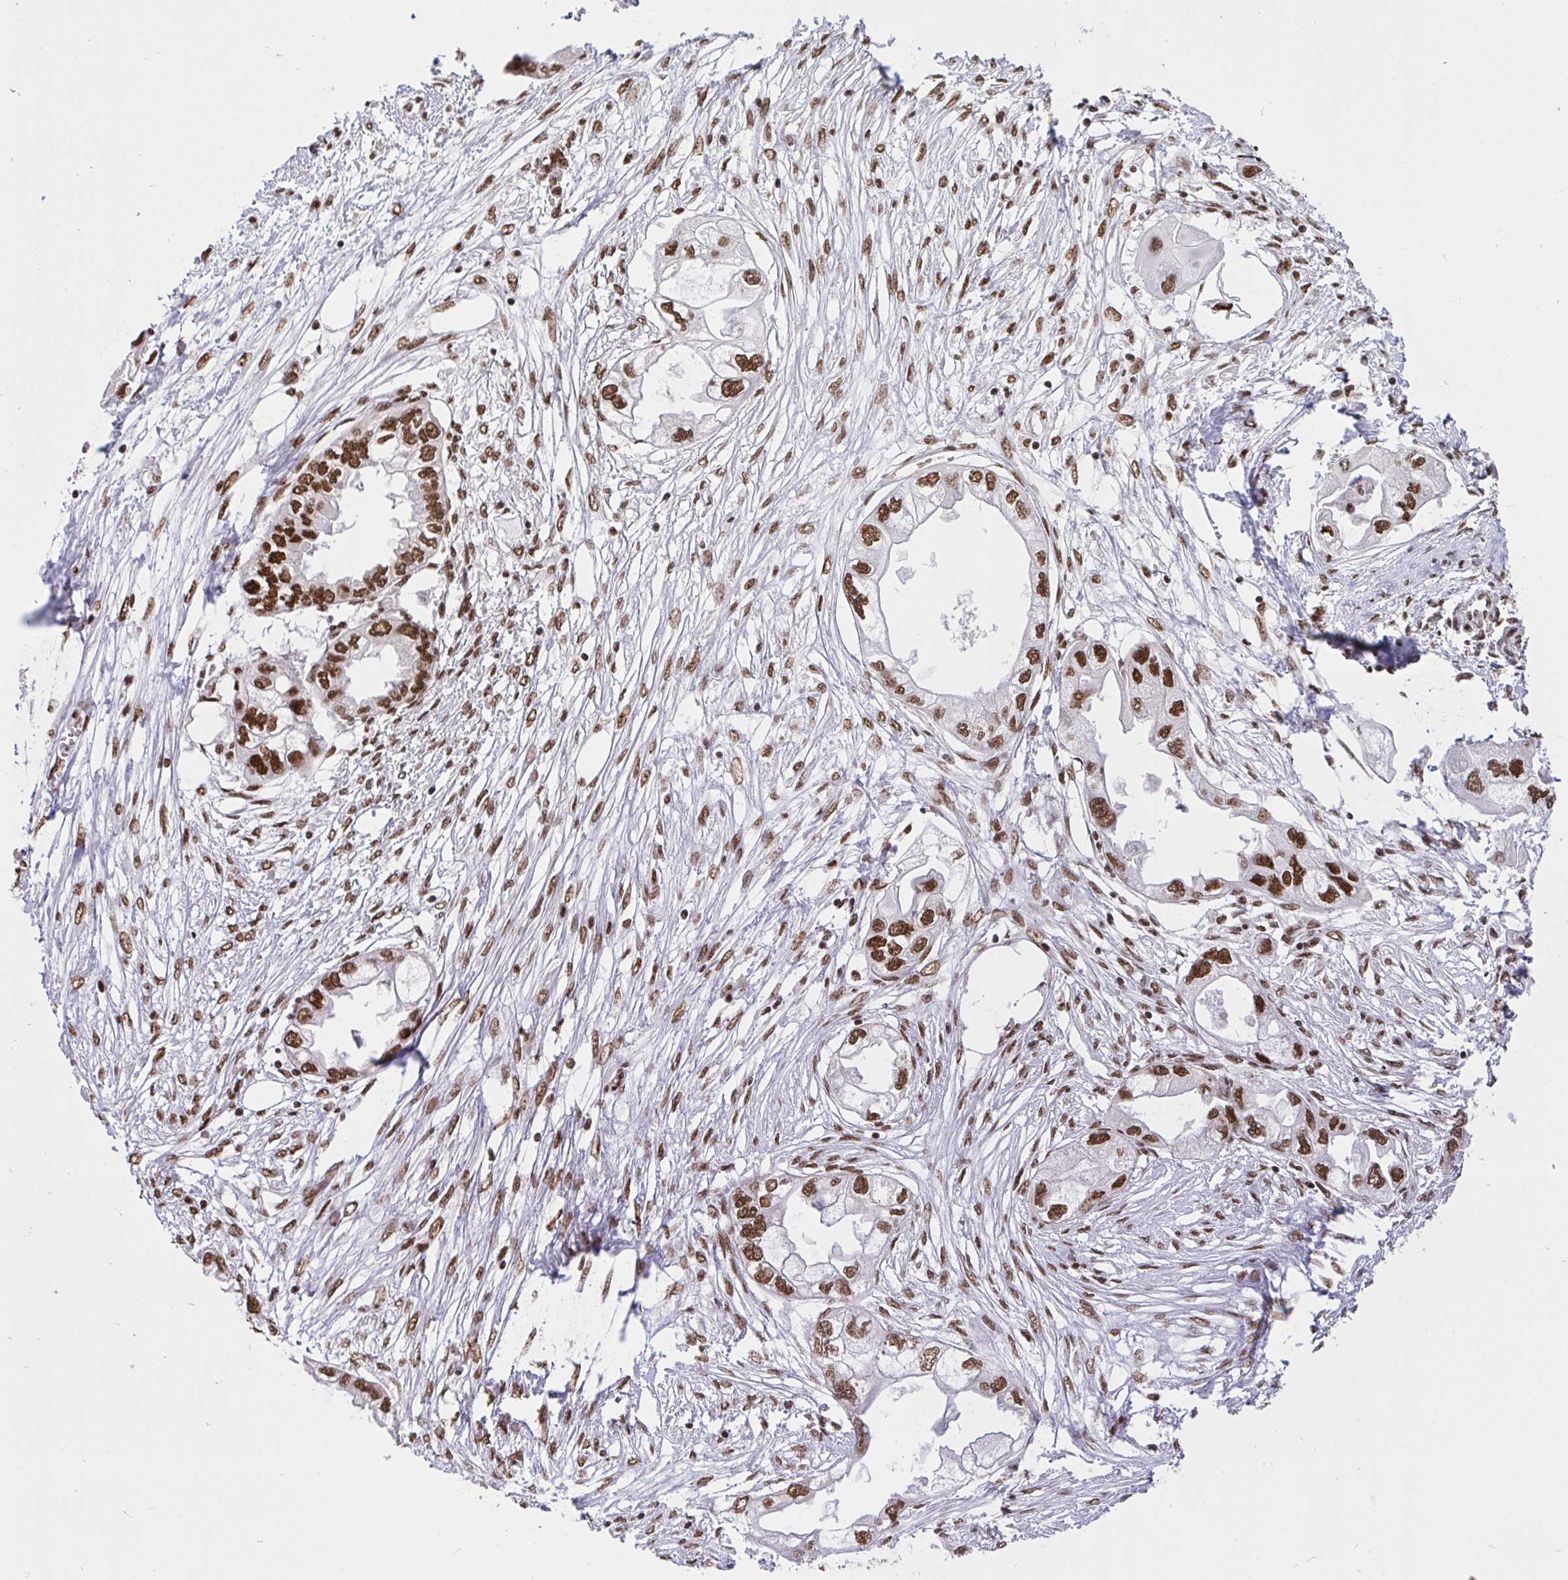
{"staining": {"intensity": "moderate", "quantity": ">75%", "location": "nuclear"}, "tissue": "endometrial cancer", "cell_type": "Tumor cells", "image_type": "cancer", "snomed": [{"axis": "morphology", "description": "Adenocarcinoma, NOS"}, {"axis": "morphology", "description": "Adenocarcinoma, metastatic, NOS"}, {"axis": "topography", "description": "Adipose tissue"}, {"axis": "topography", "description": "Endometrium"}], "caption": "Endometrial cancer stained with DAB (3,3'-diaminobenzidine) immunohistochemistry exhibits medium levels of moderate nuclear staining in about >75% of tumor cells.", "gene": "HNRNPL", "patient": {"sex": "female", "age": 67}}